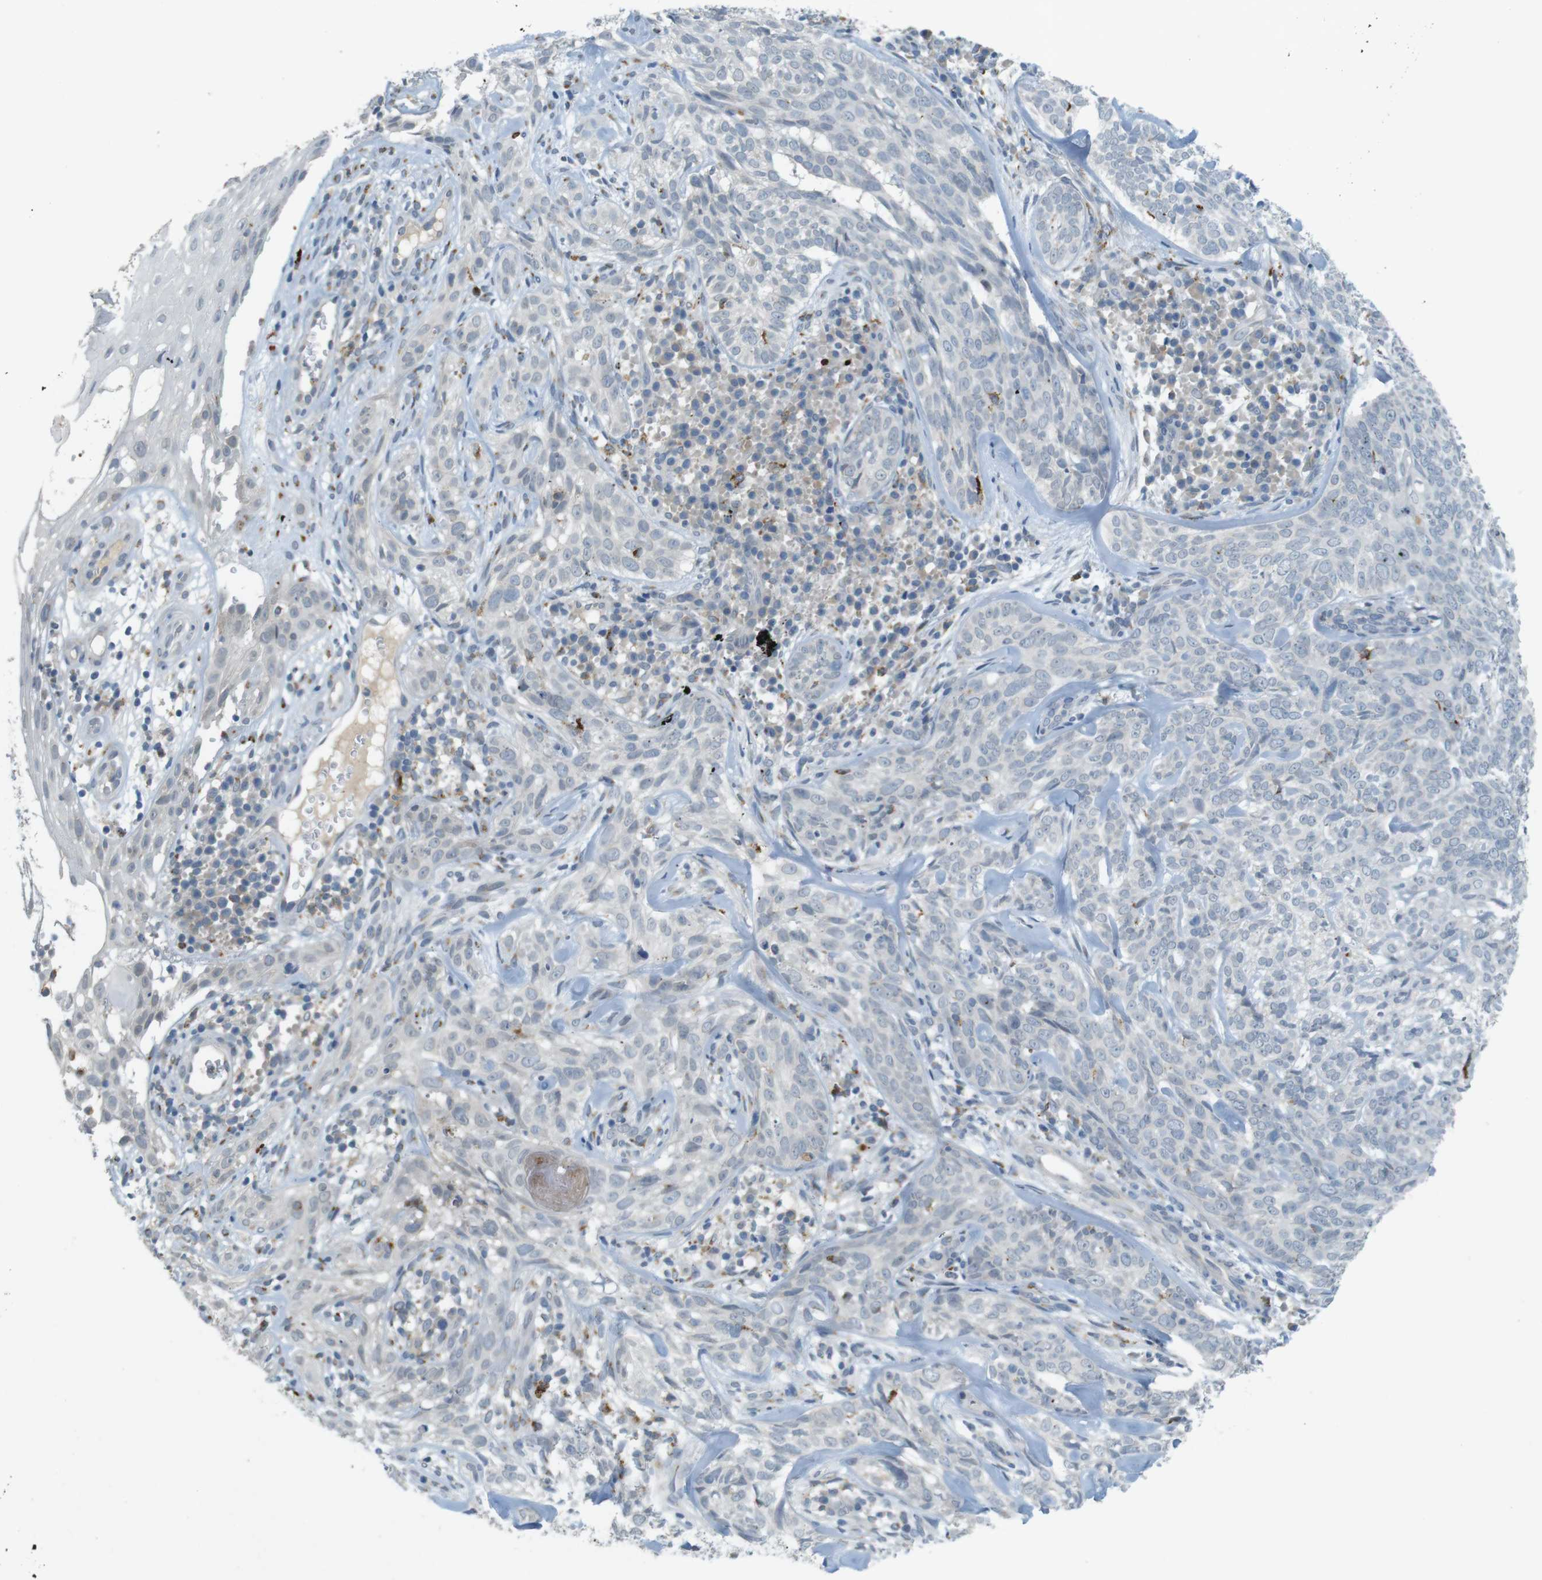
{"staining": {"intensity": "negative", "quantity": "none", "location": "none"}, "tissue": "skin cancer", "cell_type": "Tumor cells", "image_type": "cancer", "snomed": [{"axis": "morphology", "description": "Basal cell carcinoma"}, {"axis": "topography", "description": "Skin"}], "caption": "The micrograph reveals no staining of tumor cells in basal cell carcinoma (skin).", "gene": "UGT8", "patient": {"sex": "male", "age": 72}}